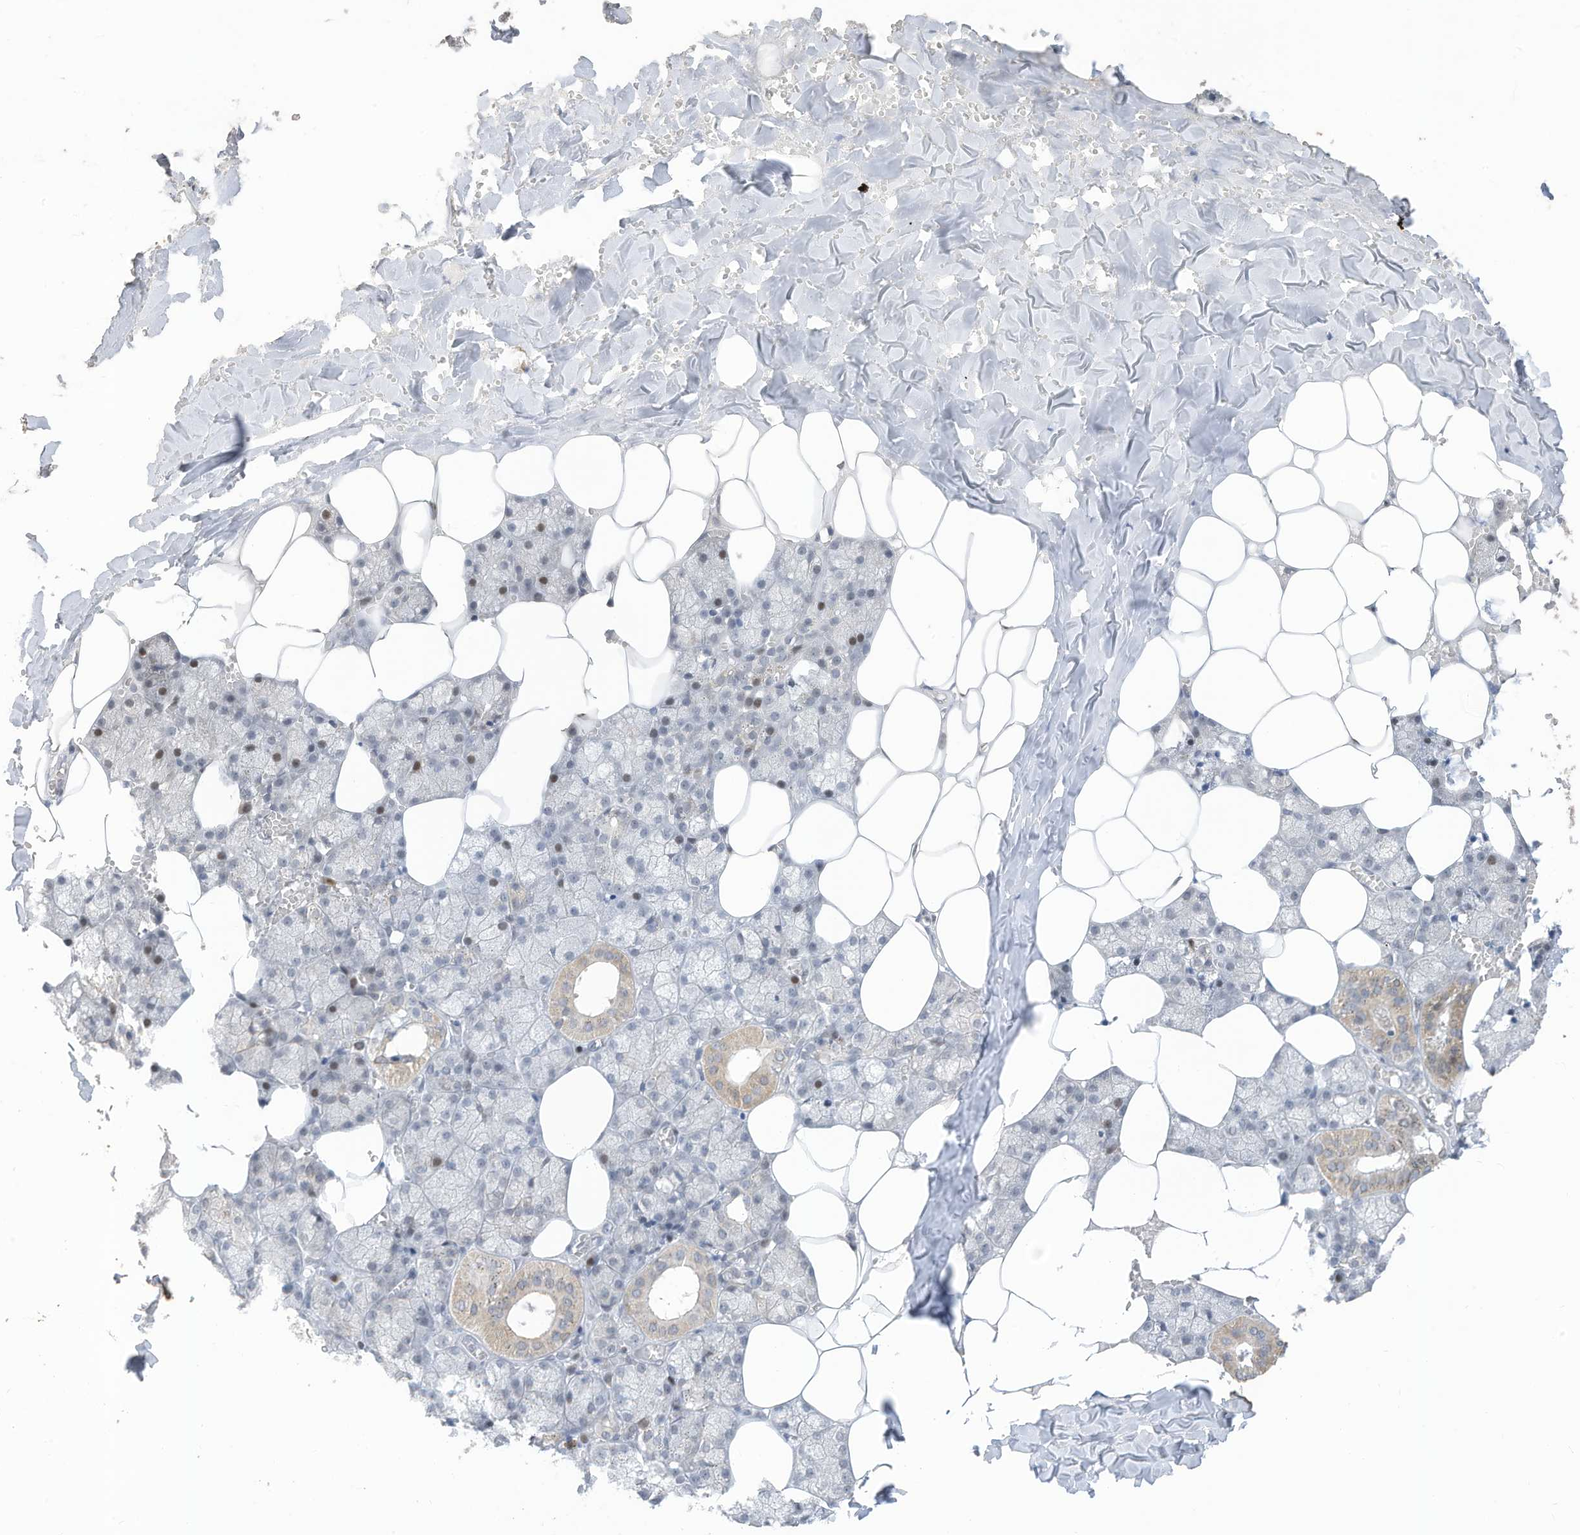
{"staining": {"intensity": "moderate", "quantity": "<25%", "location": "cytoplasmic/membranous,nuclear"}, "tissue": "salivary gland", "cell_type": "Glandular cells", "image_type": "normal", "snomed": [{"axis": "morphology", "description": "Normal tissue, NOS"}, {"axis": "topography", "description": "Salivary gland"}], "caption": "Immunohistochemical staining of benign salivary gland shows low levels of moderate cytoplasmic/membranous,nuclear expression in about <25% of glandular cells.", "gene": "RABL3", "patient": {"sex": "male", "age": 62}}